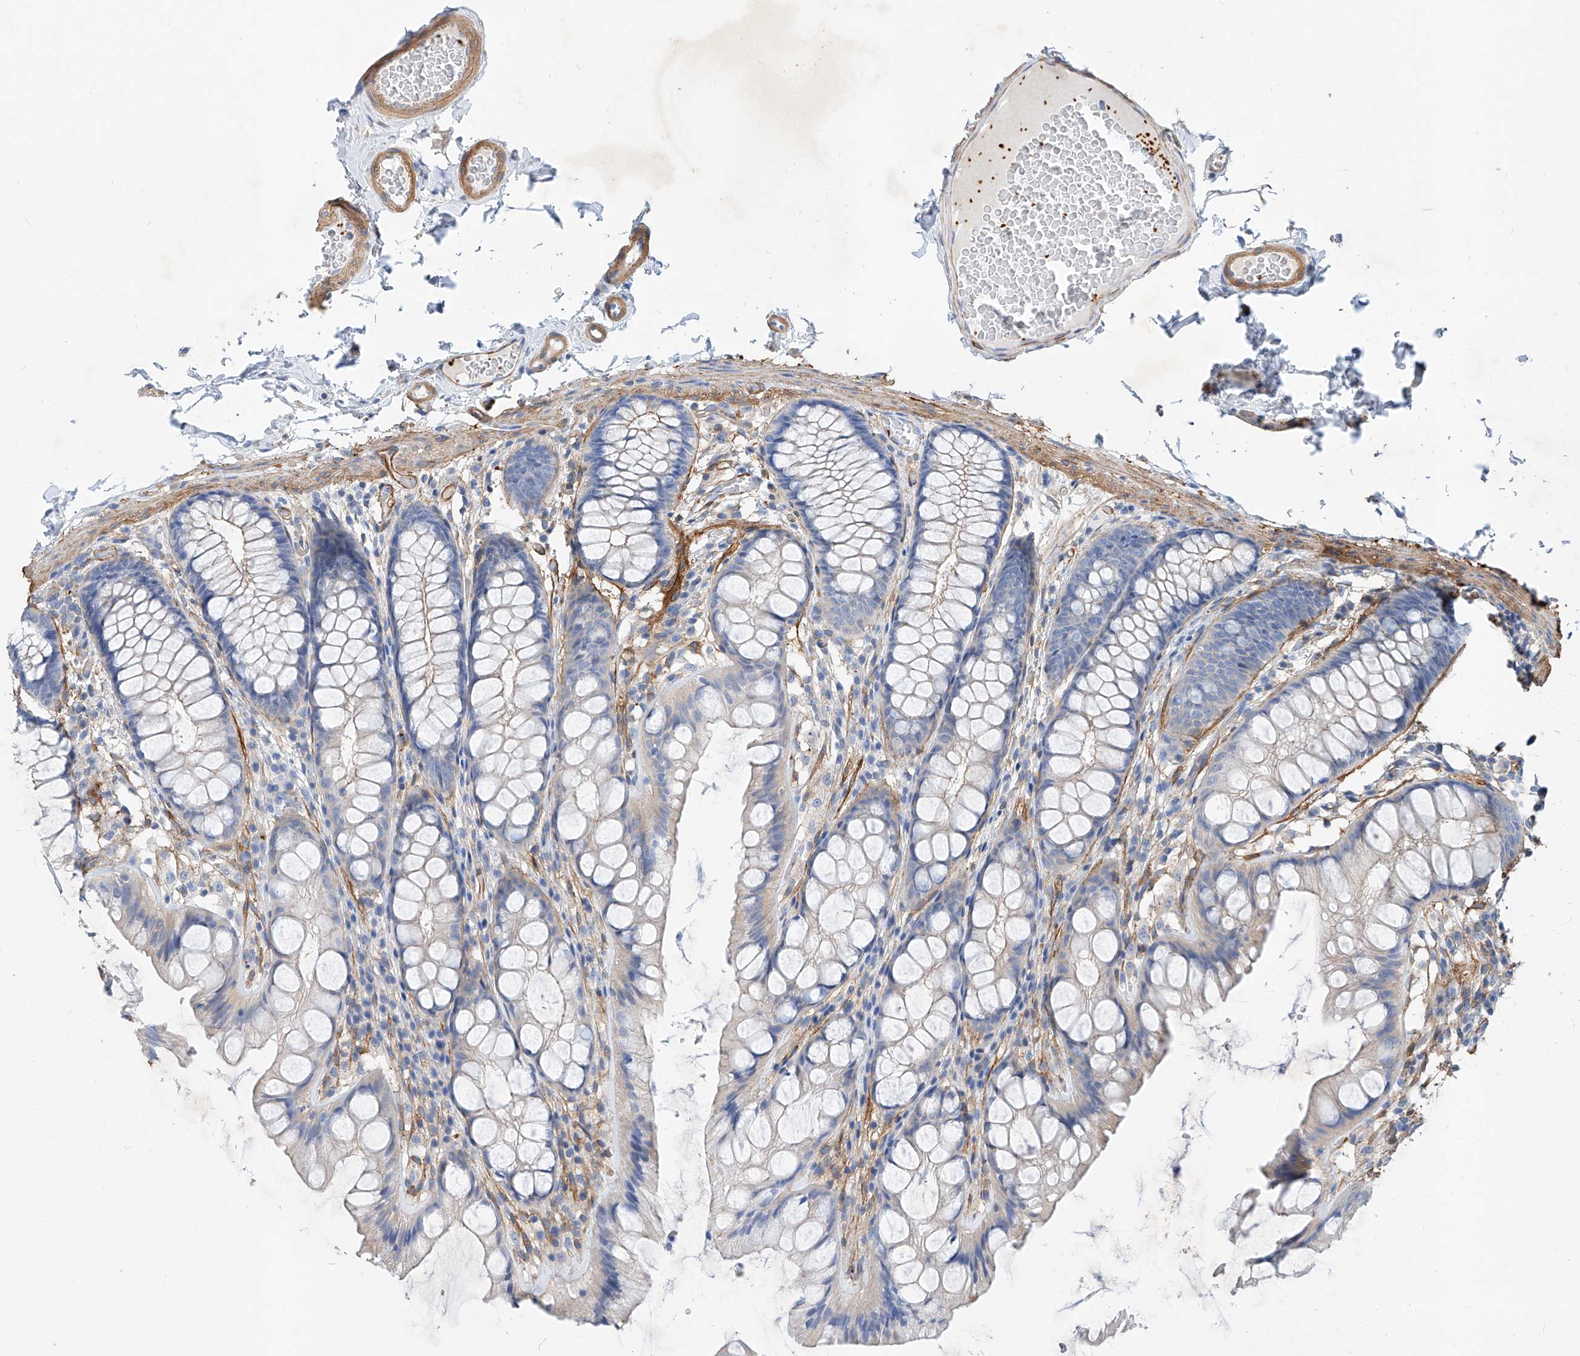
{"staining": {"intensity": "moderate", "quantity": ">75%", "location": "cytoplasmic/membranous"}, "tissue": "colon", "cell_type": "Endothelial cells", "image_type": "normal", "snomed": [{"axis": "morphology", "description": "Normal tissue, NOS"}, {"axis": "topography", "description": "Colon"}], "caption": "Endothelial cells exhibit medium levels of moderate cytoplasmic/membranous expression in approximately >75% of cells in benign human colon. (DAB = brown stain, brightfield microscopy at high magnification).", "gene": "TAS2R60", "patient": {"sex": "male", "age": 47}}